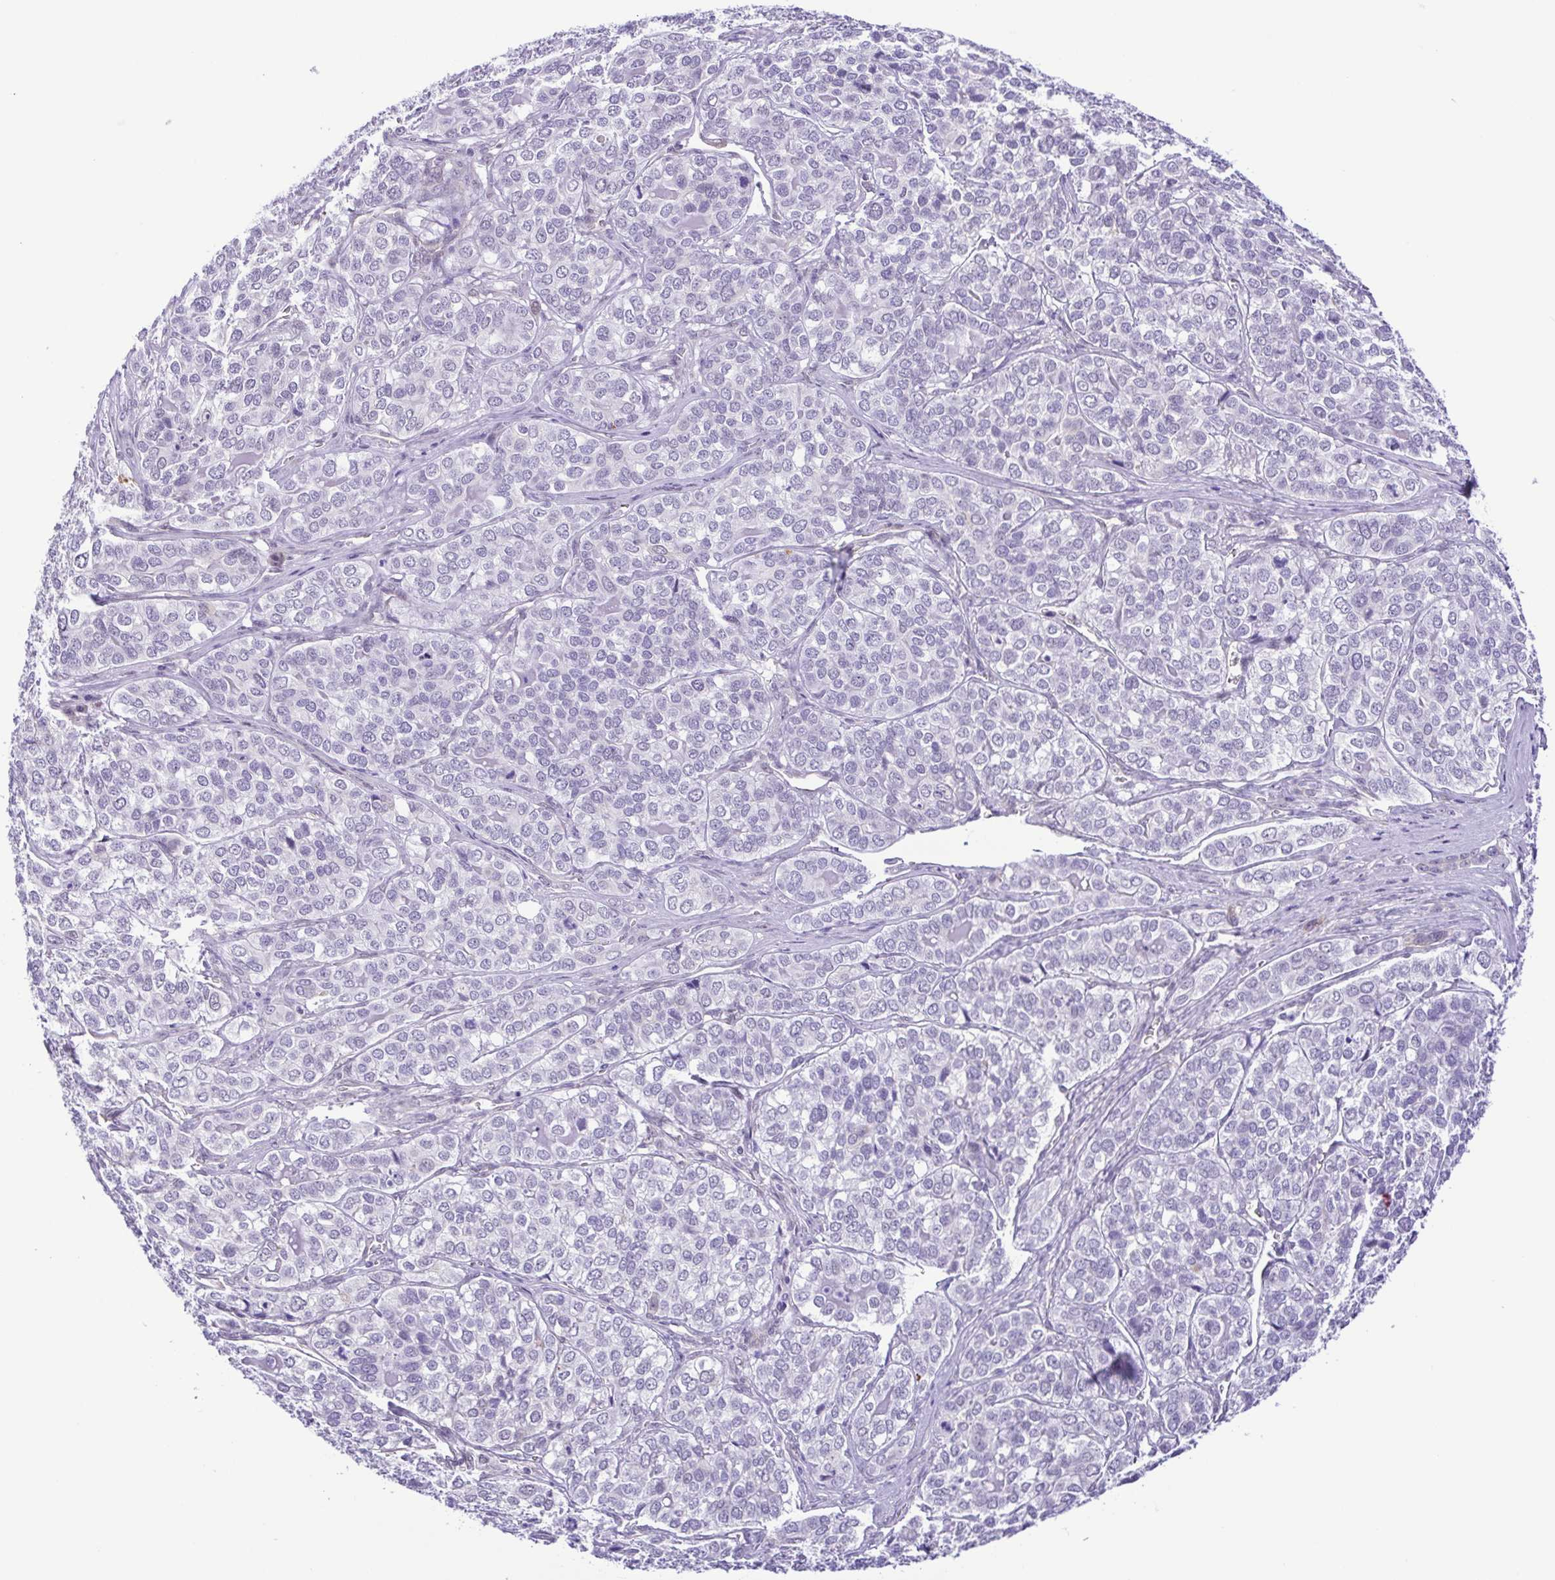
{"staining": {"intensity": "negative", "quantity": "none", "location": "none"}, "tissue": "liver cancer", "cell_type": "Tumor cells", "image_type": "cancer", "snomed": [{"axis": "morphology", "description": "Cholangiocarcinoma"}, {"axis": "topography", "description": "Liver"}], "caption": "Immunohistochemistry (IHC) image of liver cancer (cholangiocarcinoma) stained for a protein (brown), which shows no staining in tumor cells. The staining is performed using DAB brown chromogen with nuclei counter-stained in using hematoxylin.", "gene": "DCLK2", "patient": {"sex": "male", "age": 56}}